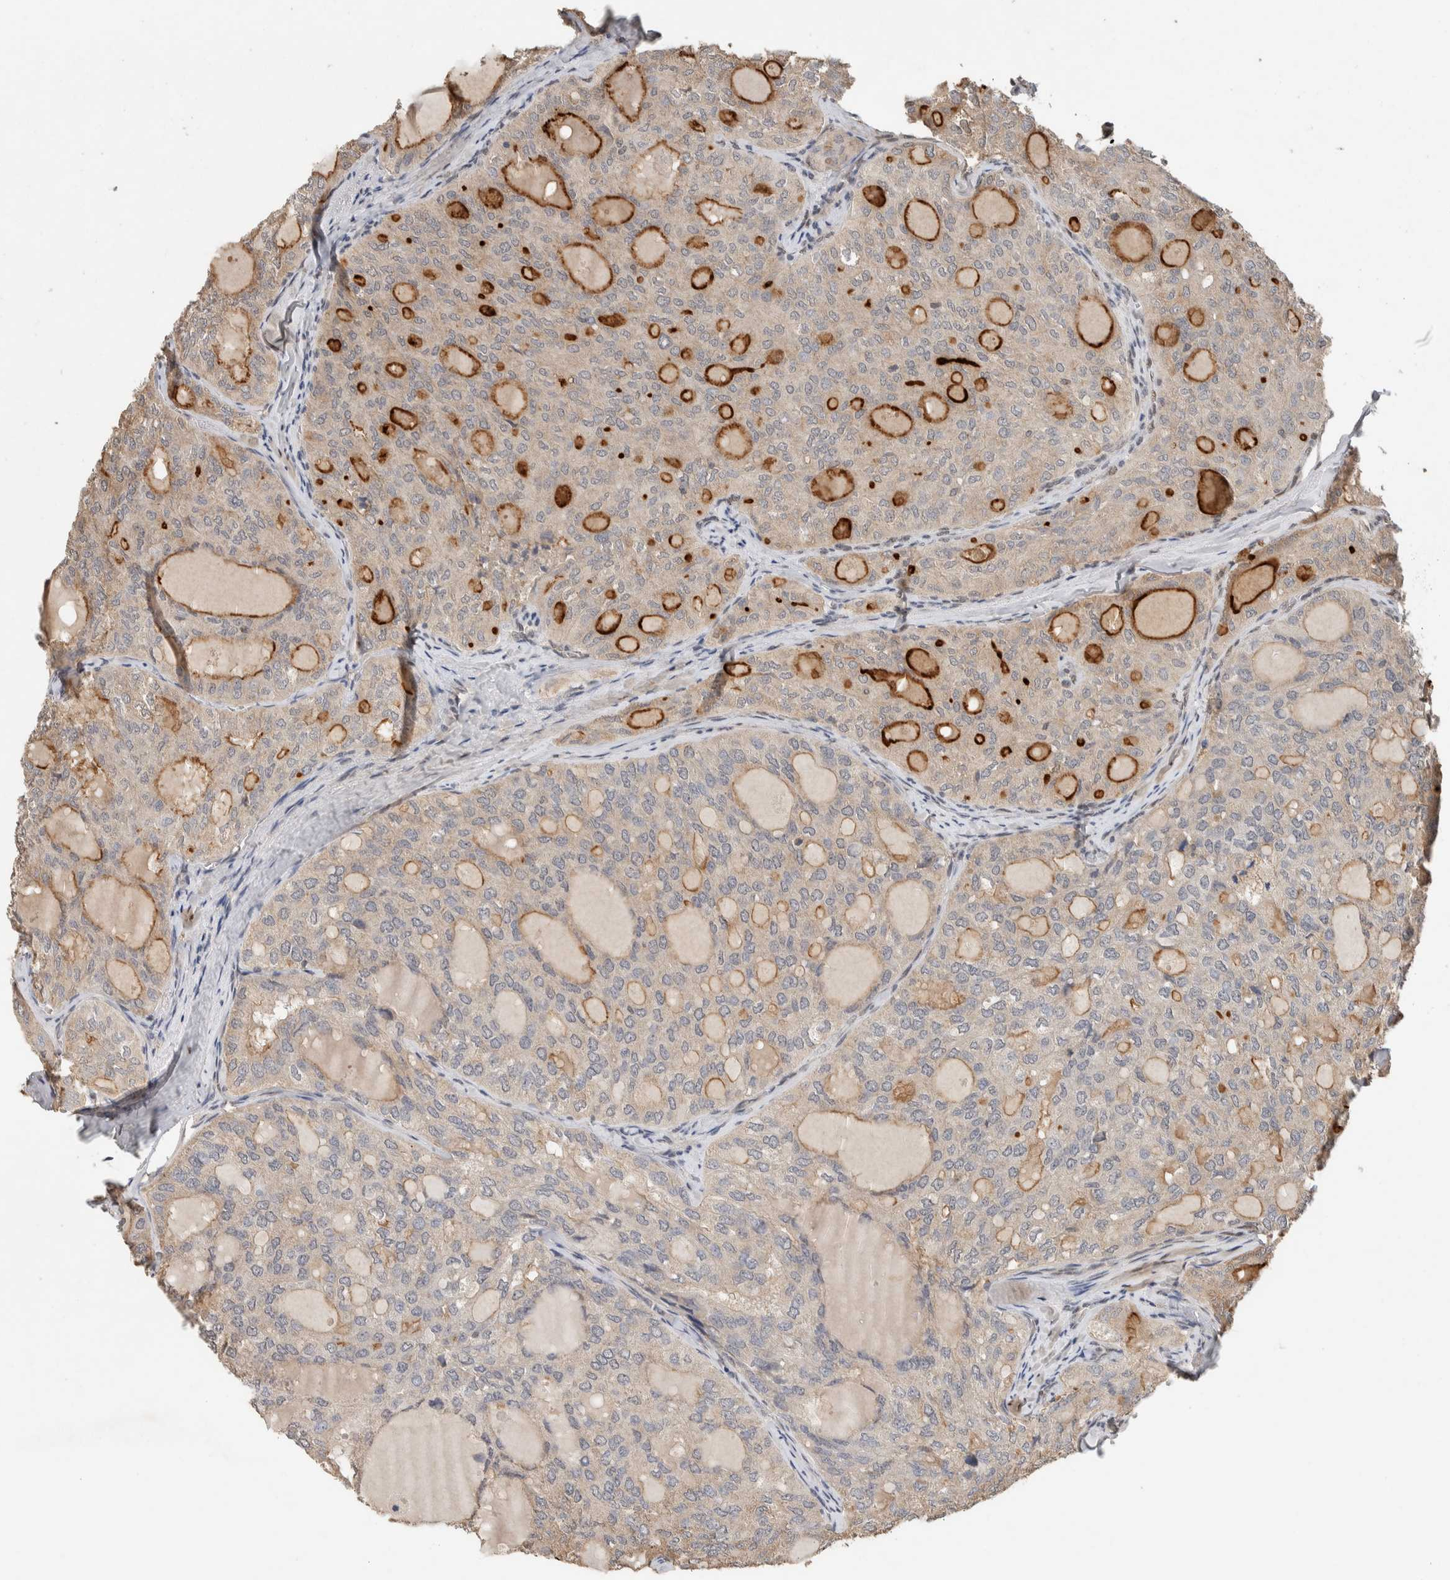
{"staining": {"intensity": "strong", "quantity": "25%-75%", "location": "cytoplasmic/membranous"}, "tissue": "thyroid cancer", "cell_type": "Tumor cells", "image_type": "cancer", "snomed": [{"axis": "morphology", "description": "Follicular adenoma carcinoma, NOS"}, {"axis": "topography", "description": "Thyroid gland"}], "caption": "This is an image of immunohistochemistry staining of thyroid cancer, which shows strong positivity in the cytoplasmic/membranous of tumor cells.", "gene": "CYSRT1", "patient": {"sex": "male", "age": 75}}